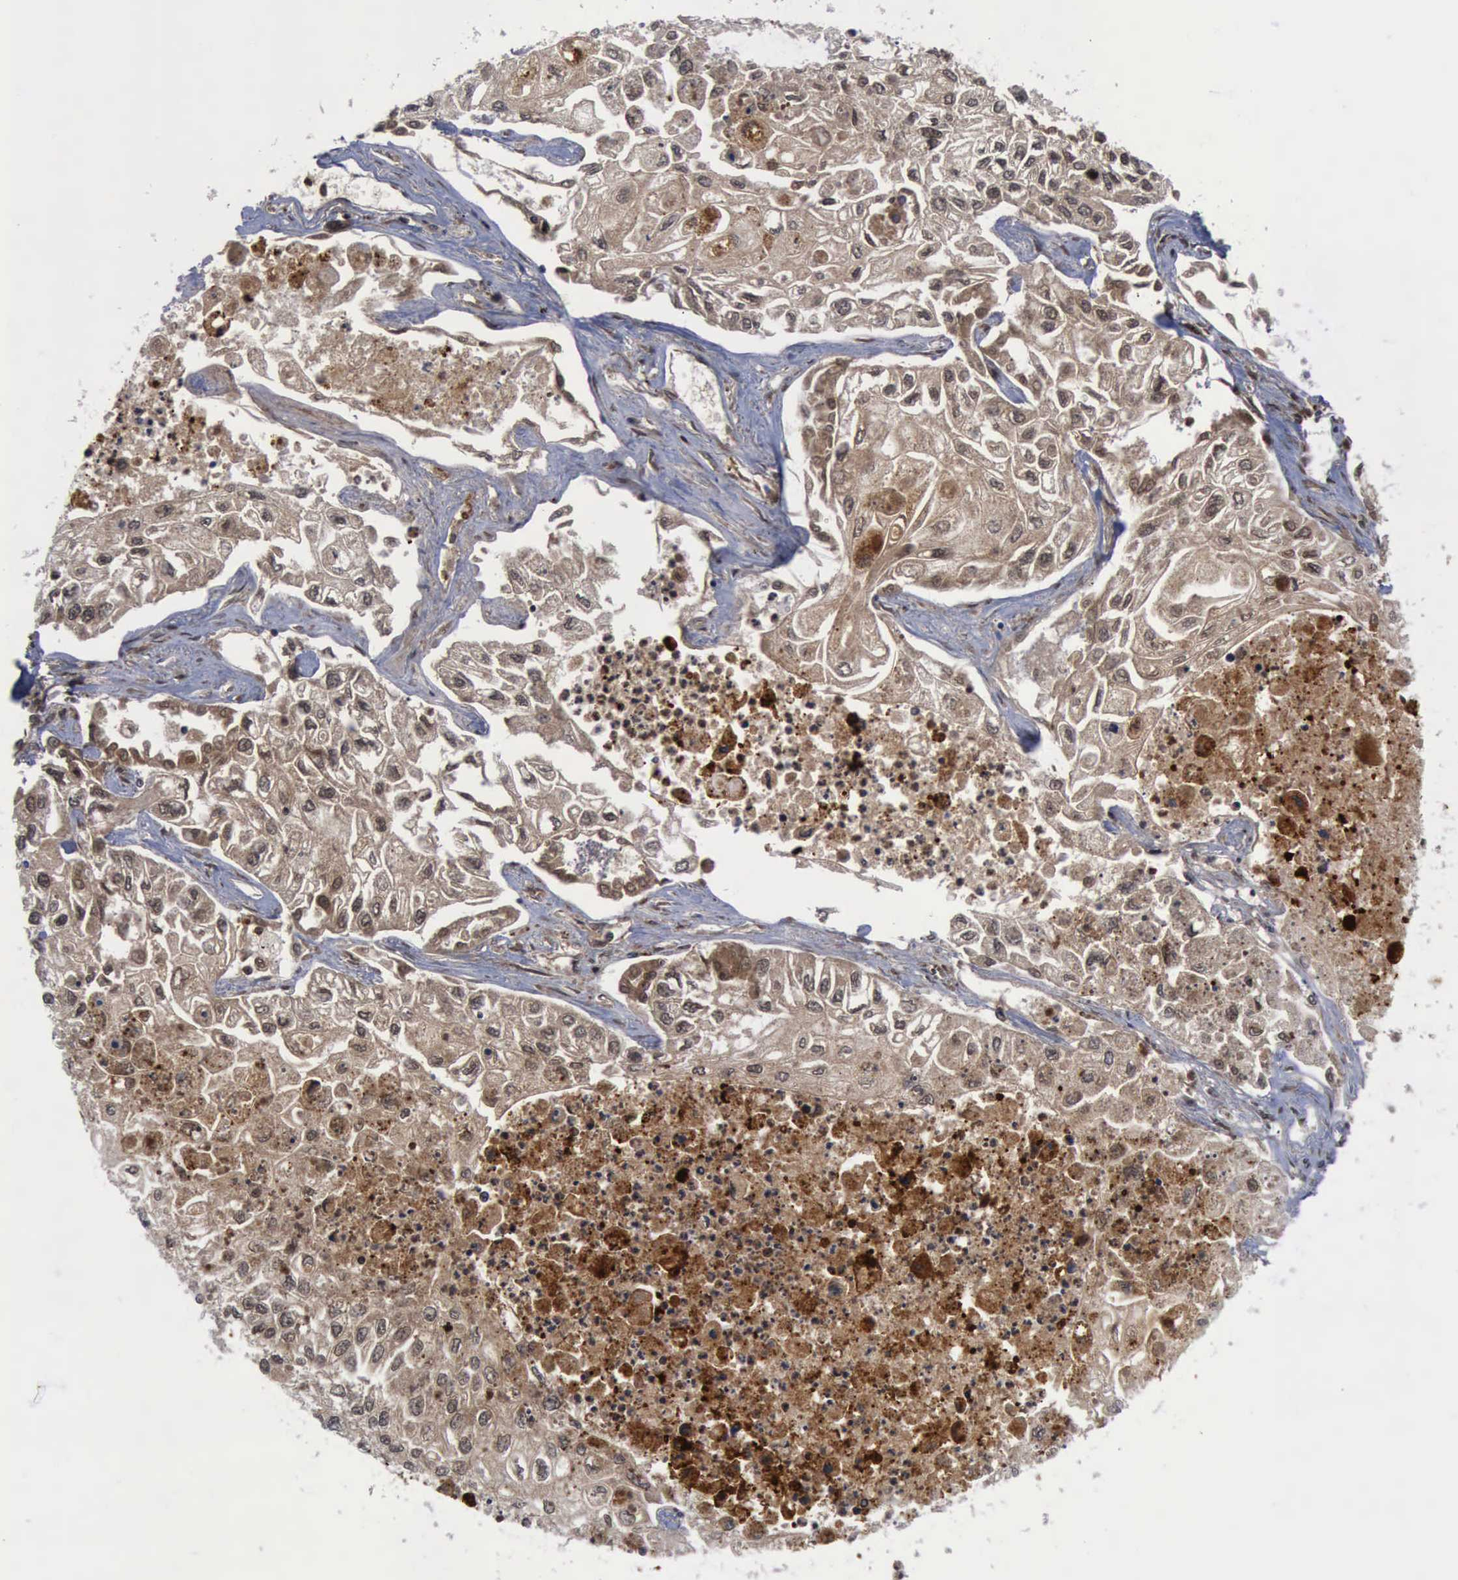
{"staining": {"intensity": "moderate", "quantity": "25%-75%", "location": "cytoplasmic/membranous"}, "tissue": "lung cancer", "cell_type": "Tumor cells", "image_type": "cancer", "snomed": [{"axis": "morphology", "description": "Squamous cell carcinoma, NOS"}, {"axis": "topography", "description": "Lung"}], "caption": "Lung cancer tissue exhibits moderate cytoplasmic/membranous expression in approximately 25%-75% of tumor cells (IHC, brightfield microscopy, high magnification).", "gene": "CSTA", "patient": {"sex": "male", "age": 75}}